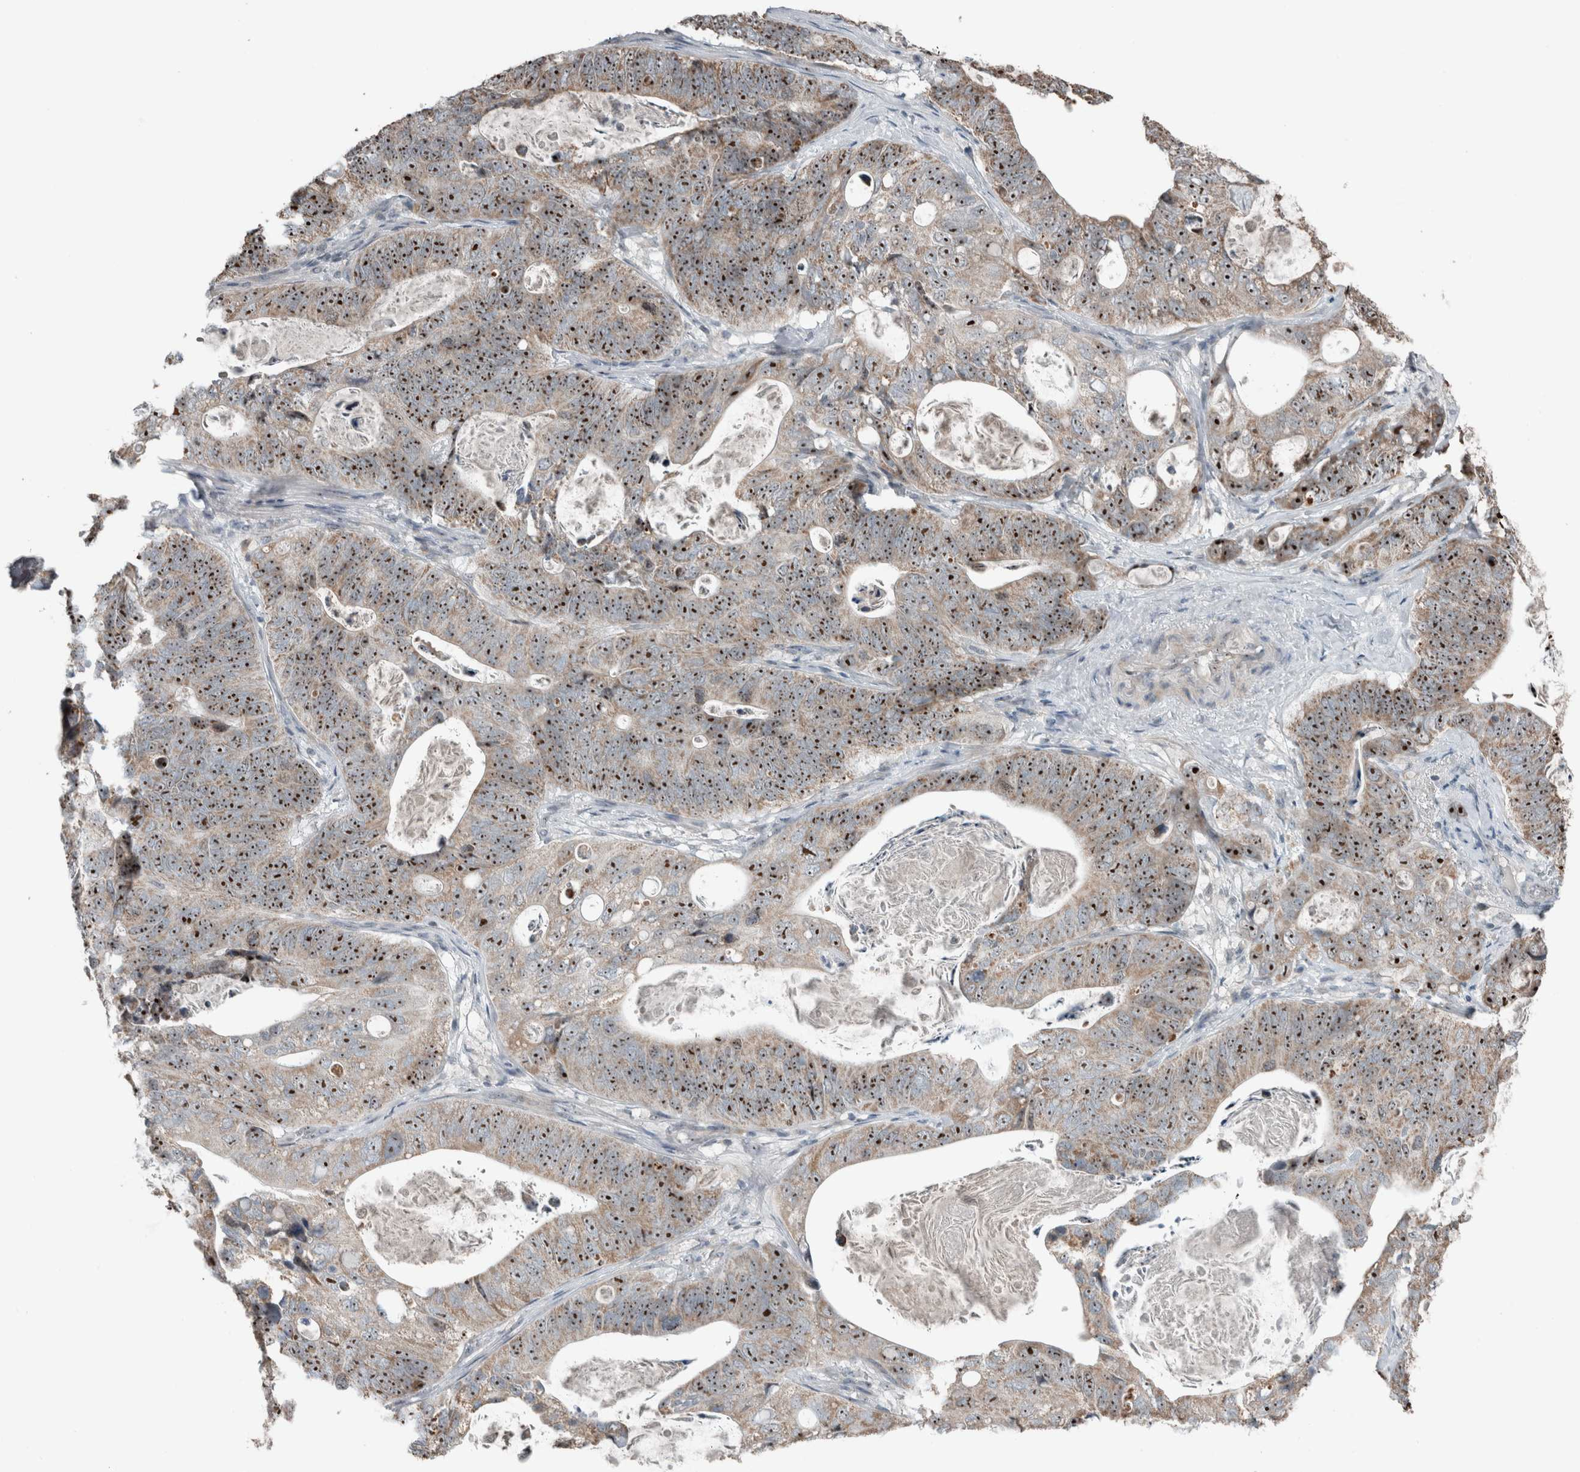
{"staining": {"intensity": "strong", "quantity": ">75%", "location": "nuclear"}, "tissue": "stomach cancer", "cell_type": "Tumor cells", "image_type": "cancer", "snomed": [{"axis": "morphology", "description": "Normal tissue, NOS"}, {"axis": "morphology", "description": "Adenocarcinoma, NOS"}, {"axis": "topography", "description": "Stomach"}], "caption": "Brown immunohistochemical staining in stomach adenocarcinoma exhibits strong nuclear expression in about >75% of tumor cells. (Brightfield microscopy of DAB IHC at high magnification).", "gene": "RPF1", "patient": {"sex": "female", "age": 89}}